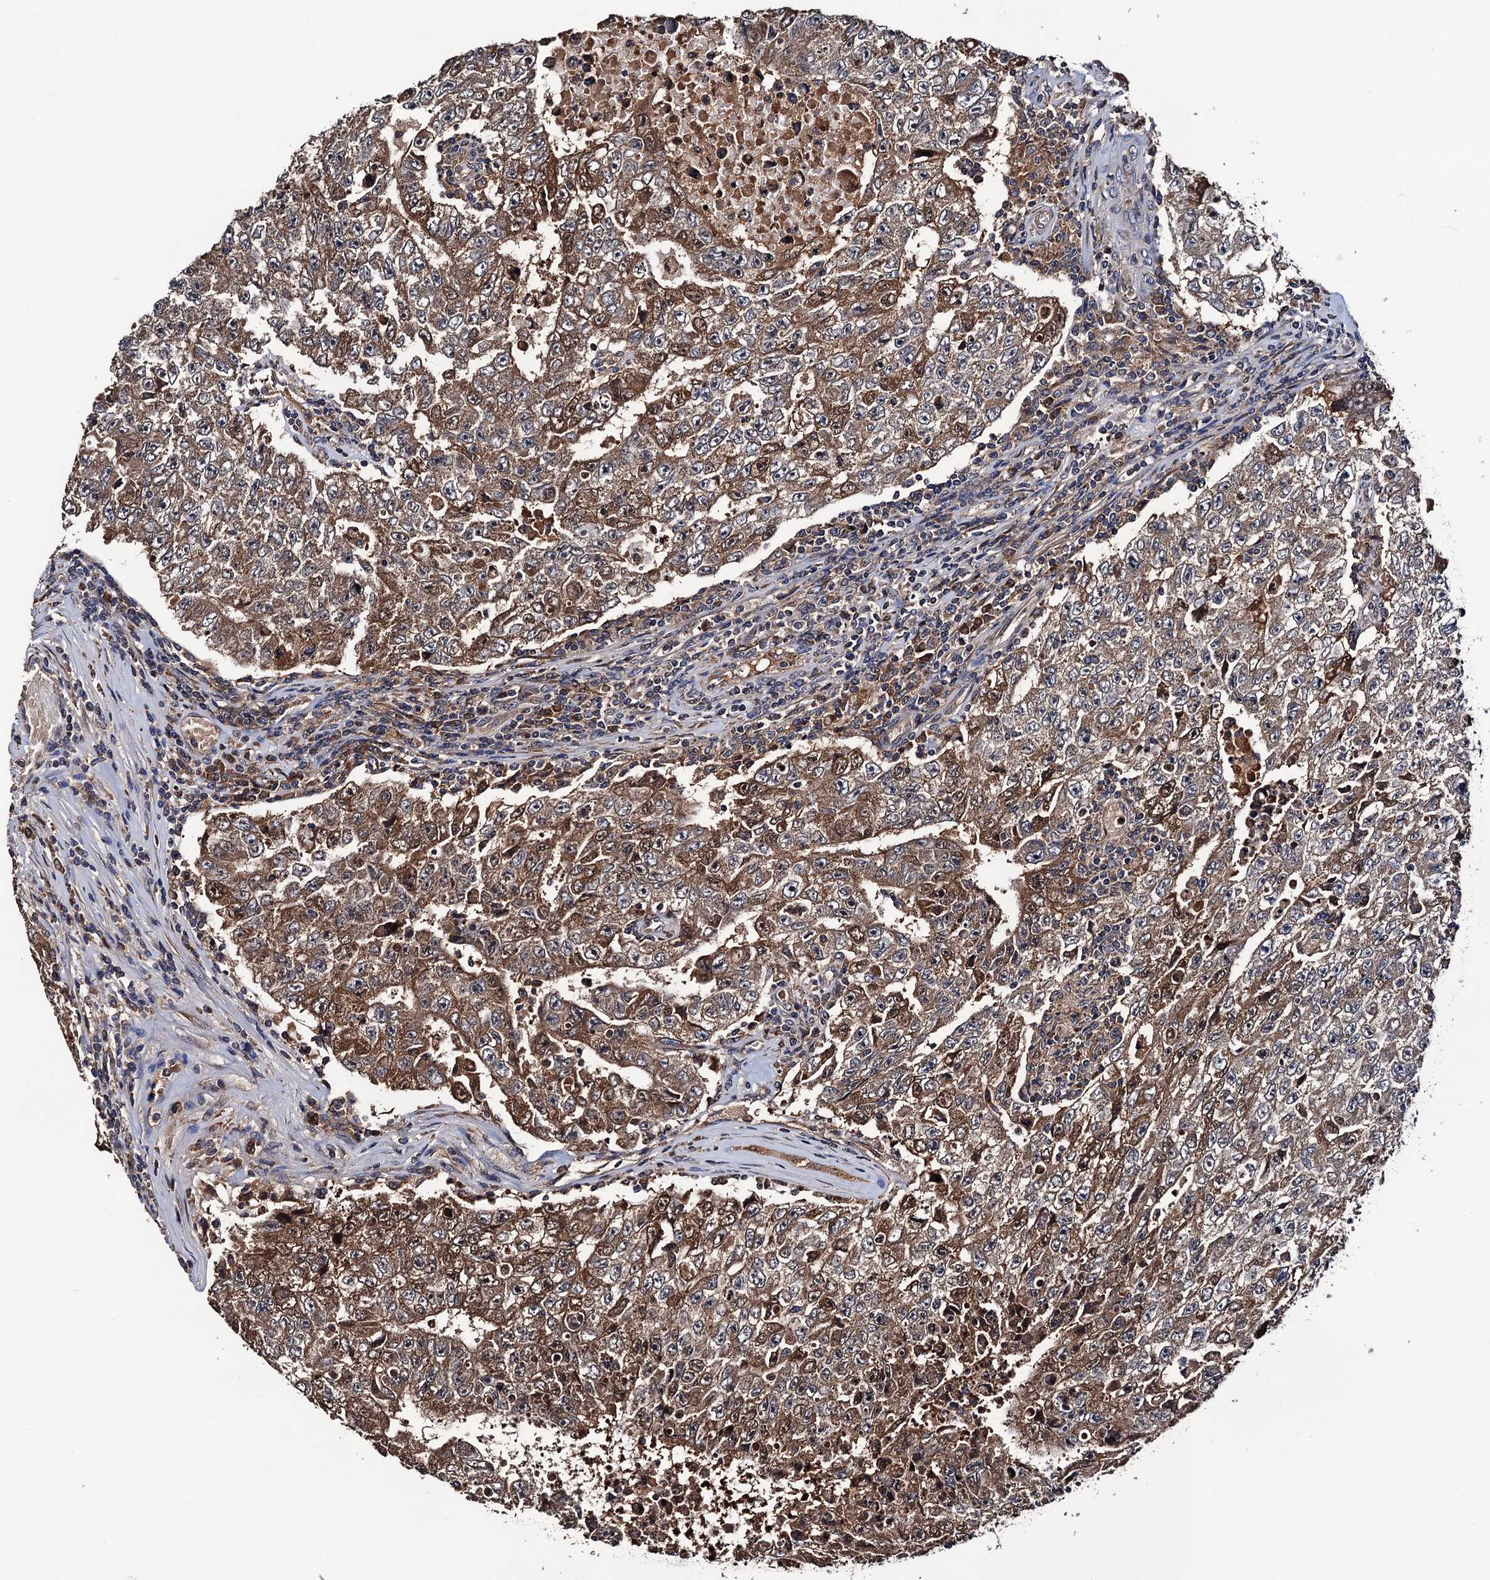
{"staining": {"intensity": "moderate", "quantity": ">75%", "location": "cytoplasmic/membranous"}, "tissue": "testis cancer", "cell_type": "Tumor cells", "image_type": "cancer", "snomed": [{"axis": "morphology", "description": "Carcinoma, Embryonal, NOS"}, {"axis": "topography", "description": "Testis"}], "caption": "A photomicrograph of human testis cancer (embryonal carcinoma) stained for a protein shows moderate cytoplasmic/membranous brown staining in tumor cells.", "gene": "RGS11", "patient": {"sex": "male", "age": 17}}